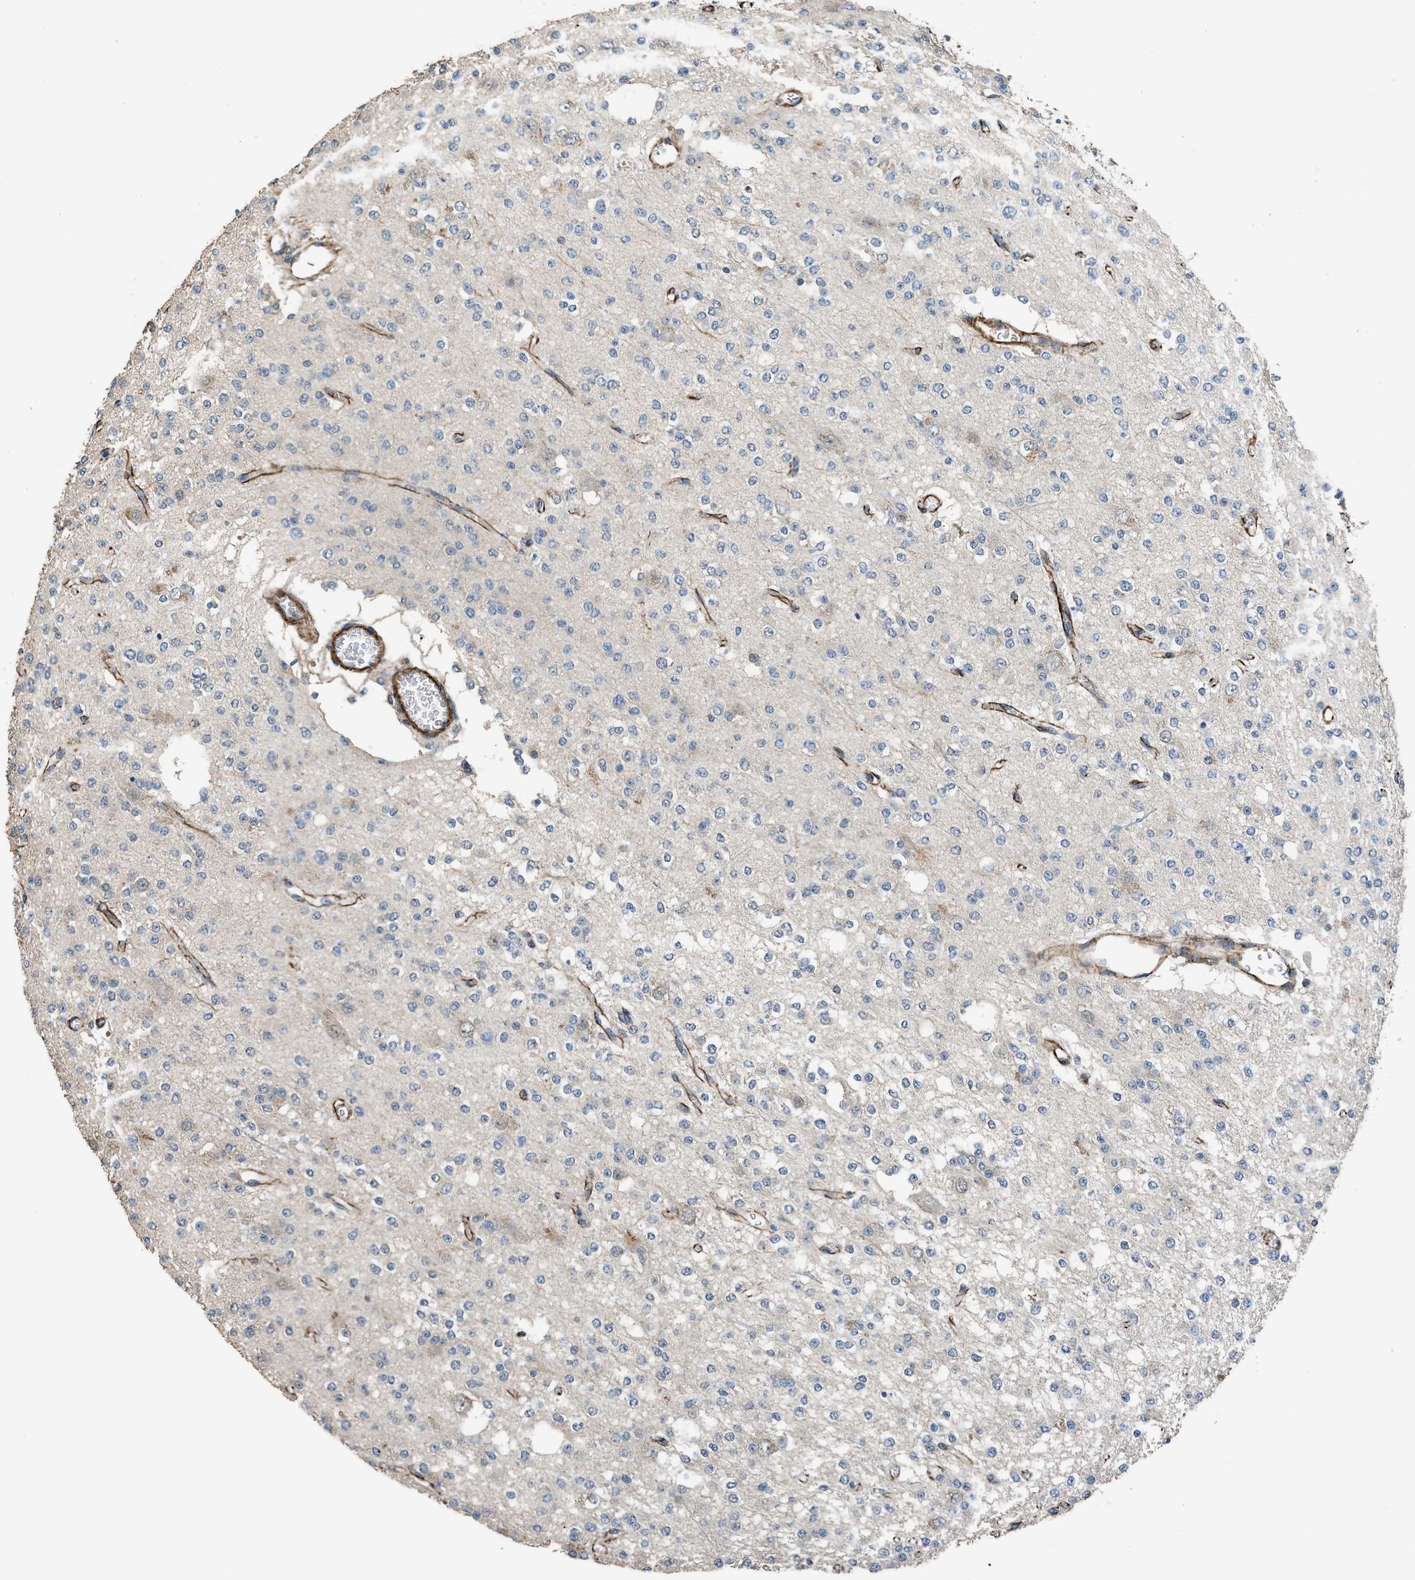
{"staining": {"intensity": "negative", "quantity": "none", "location": "none"}, "tissue": "glioma", "cell_type": "Tumor cells", "image_type": "cancer", "snomed": [{"axis": "morphology", "description": "Glioma, malignant, Low grade"}, {"axis": "topography", "description": "Brain"}], "caption": "Histopathology image shows no protein expression in tumor cells of glioma tissue.", "gene": "SYNM", "patient": {"sex": "male", "age": 38}}